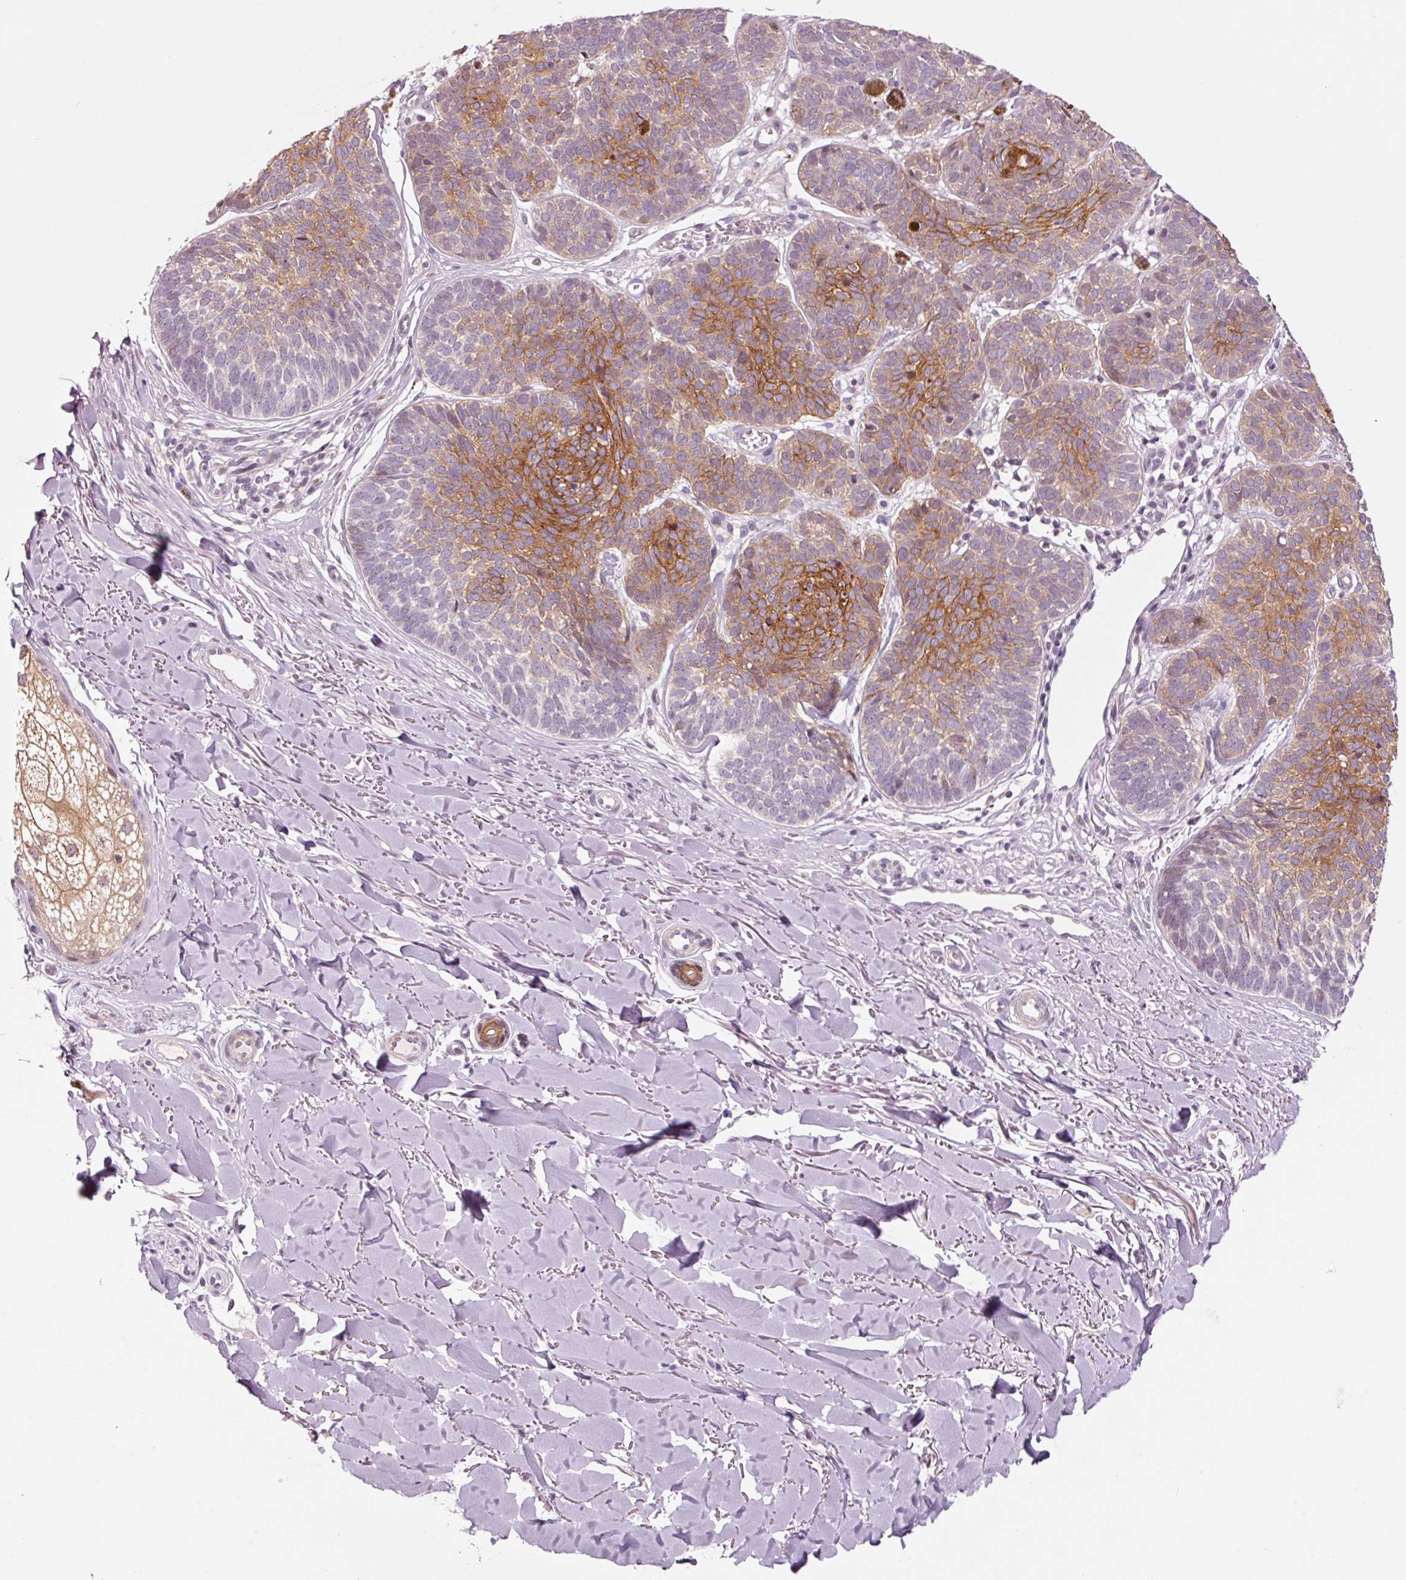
{"staining": {"intensity": "moderate", "quantity": "25%-75%", "location": "cytoplasmic/membranous"}, "tissue": "skin cancer", "cell_type": "Tumor cells", "image_type": "cancer", "snomed": [{"axis": "morphology", "description": "Basal cell carcinoma"}, {"axis": "topography", "description": "Skin"}, {"axis": "topography", "description": "Skin of neck"}, {"axis": "topography", "description": "Skin of shoulder"}, {"axis": "topography", "description": "Skin of back"}], "caption": "Tumor cells reveal moderate cytoplasmic/membranous staining in about 25%-75% of cells in basal cell carcinoma (skin).", "gene": "DAPP1", "patient": {"sex": "male", "age": 80}}